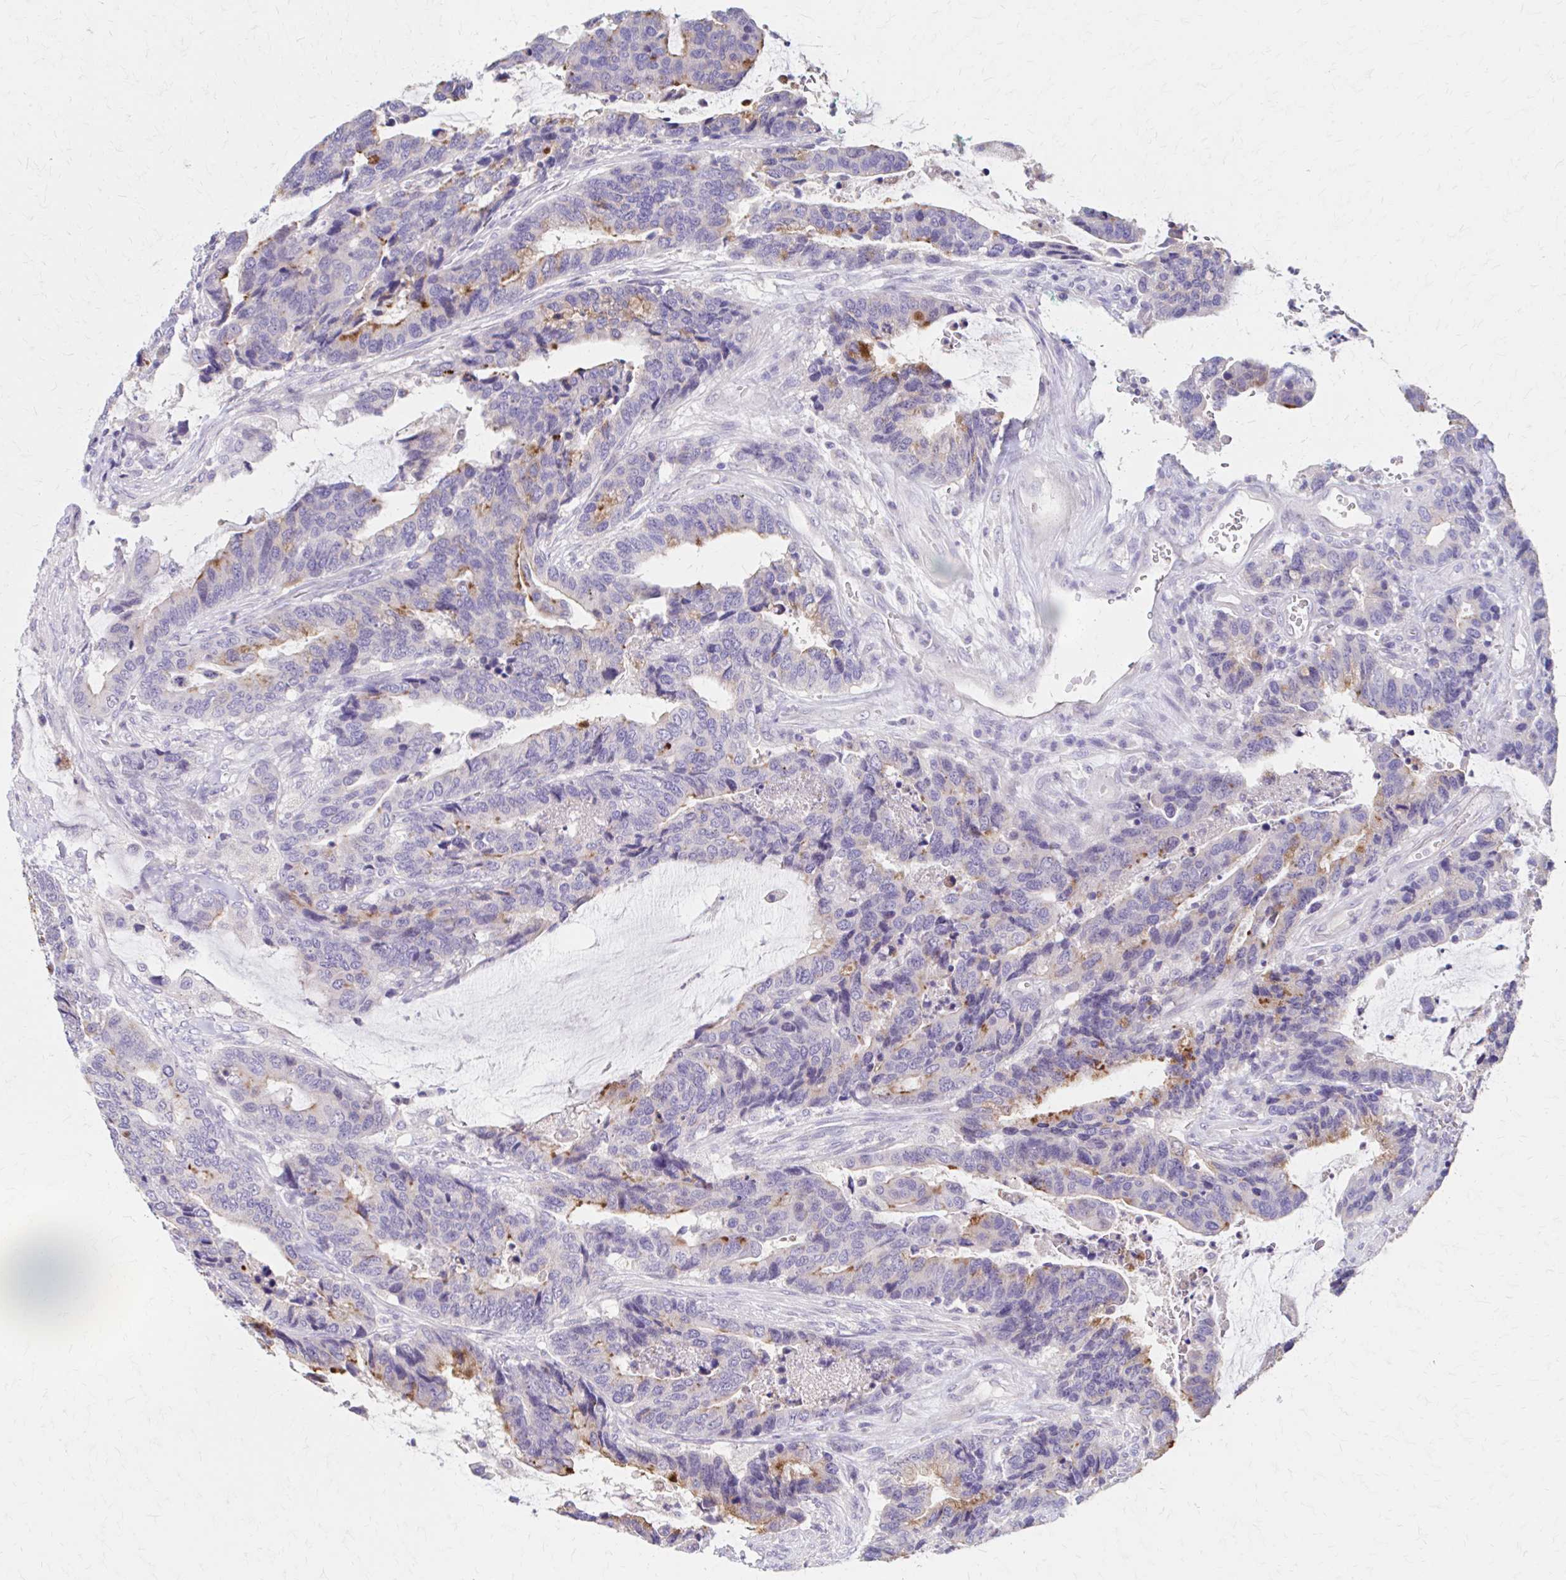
{"staining": {"intensity": "moderate", "quantity": "<25%", "location": "cytoplasmic/membranous"}, "tissue": "colorectal cancer", "cell_type": "Tumor cells", "image_type": "cancer", "snomed": [{"axis": "morphology", "description": "Adenocarcinoma, NOS"}, {"axis": "topography", "description": "Rectum"}], "caption": "Human colorectal cancer (adenocarcinoma) stained with a brown dye exhibits moderate cytoplasmic/membranous positive positivity in approximately <25% of tumor cells.", "gene": "AZGP1", "patient": {"sex": "female", "age": 59}}